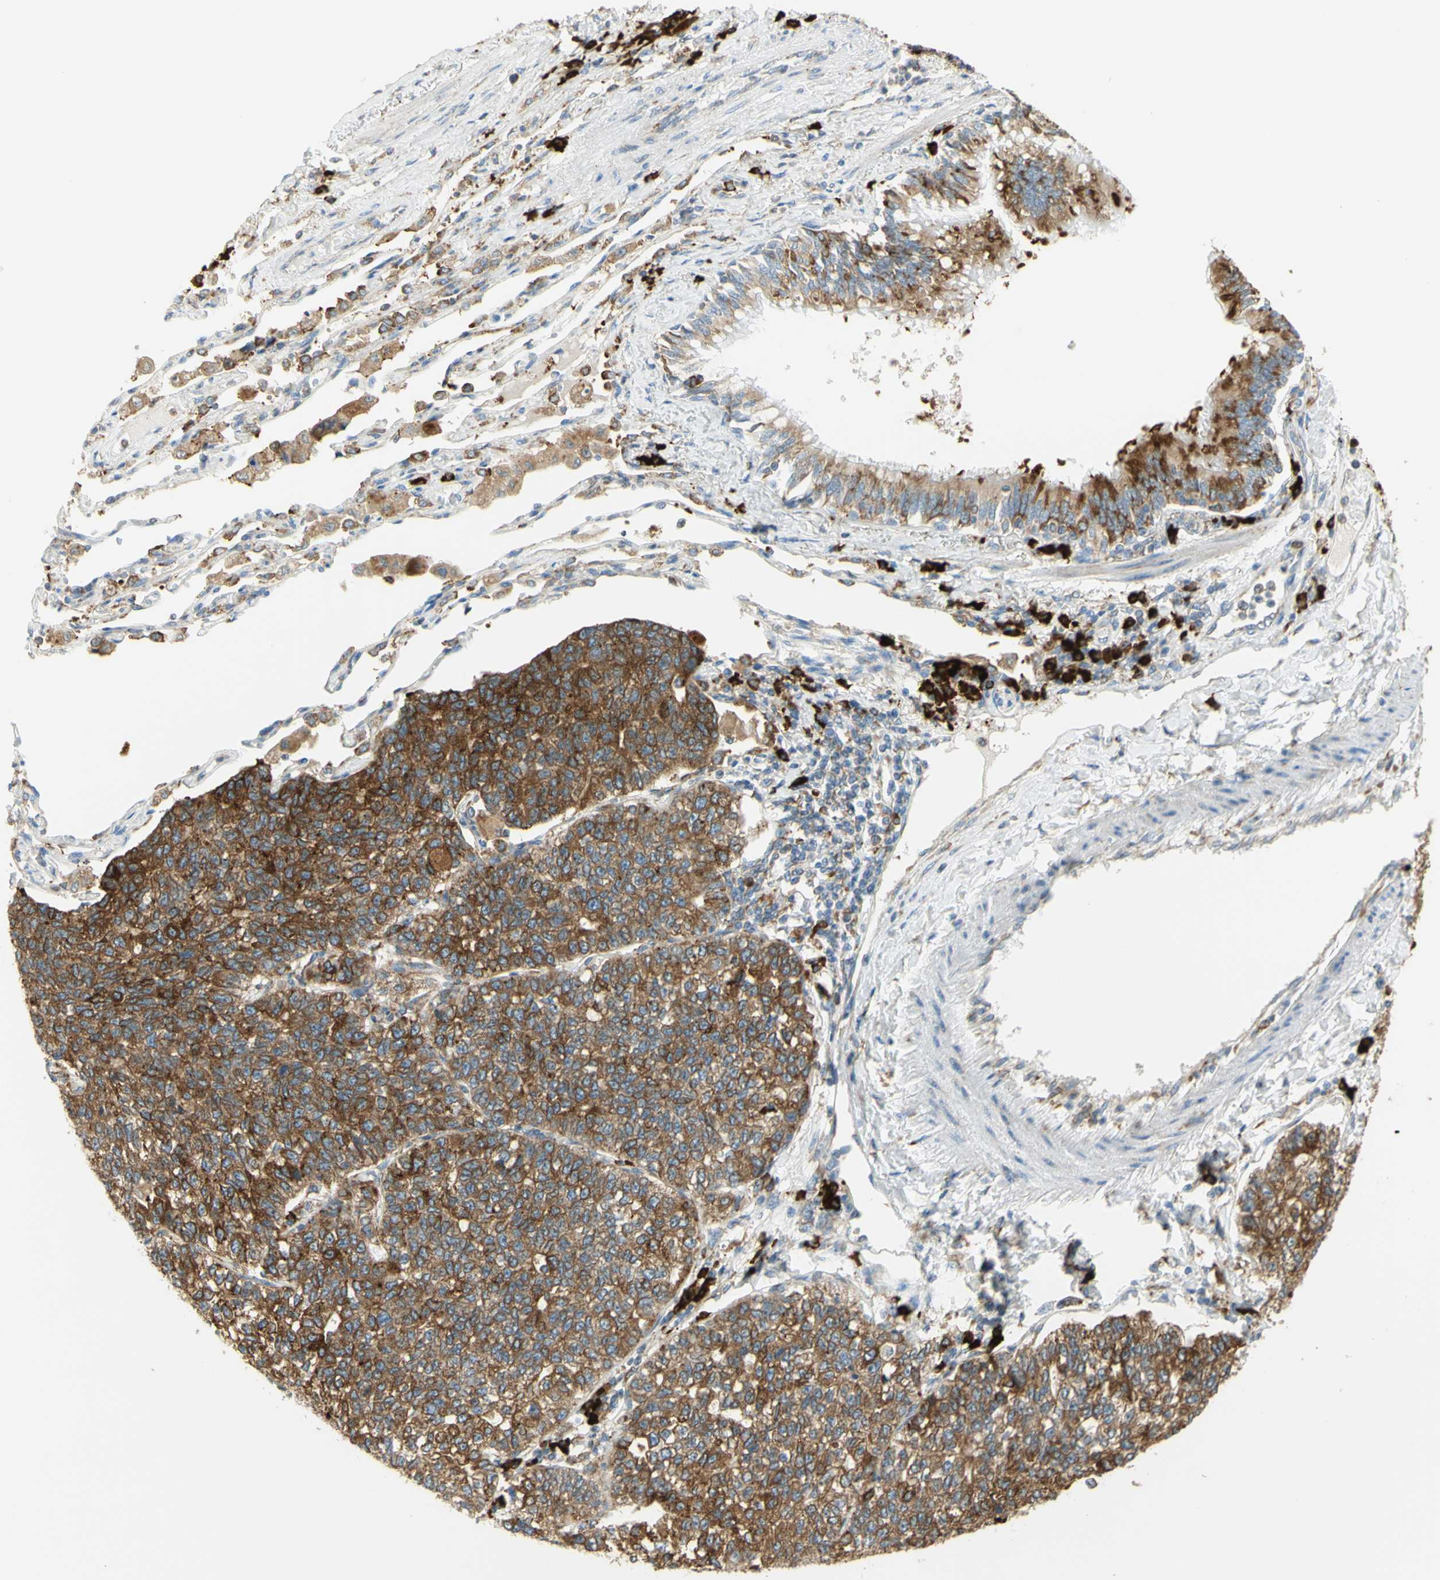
{"staining": {"intensity": "strong", "quantity": ">75%", "location": "cytoplasmic/membranous"}, "tissue": "lung cancer", "cell_type": "Tumor cells", "image_type": "cancer", "snomed": [{"axis": "morphology", "description": "Adenocarcinoma, NOS"}, {"axis": "topography", "description": "Lung"}], "caption": "Immunohistochemistry of adenocarcinoma (lung) exhibits high levels of strong cytoplasmic/membranous staining in about >75% of tumor cells.", "gene": "MANF", "patient": {"sex": "male", "age": 49}}